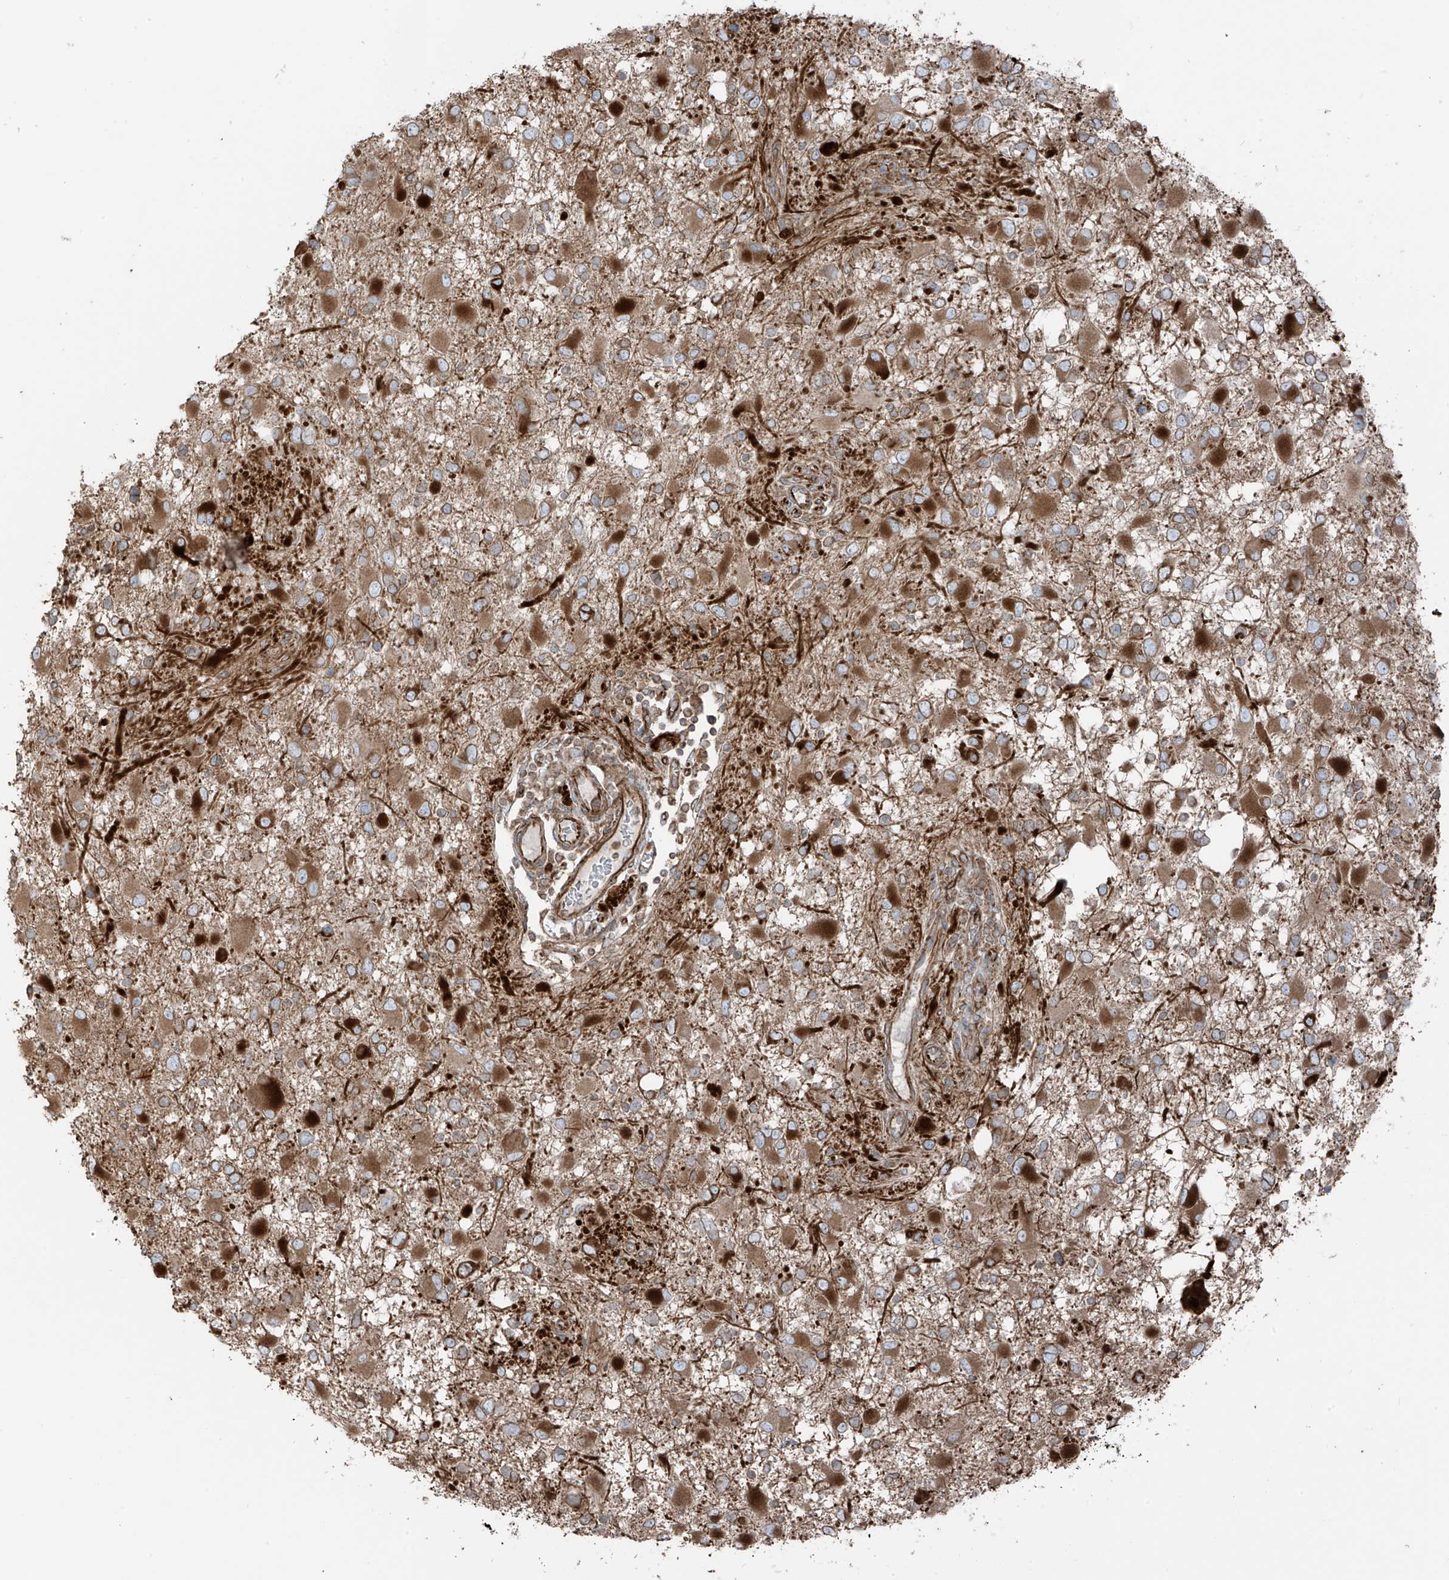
{"staining": {"intensity": "moderate", "quantity": ">75%", "location": "cytoplasmic/membranous"}, "tissue": "glioma", "cell_type": "Tumor cells", "image_type": "cancer", "snomed": [{"axis": "morphology", "description": "Glioma, malignant, High grade"}, {"axis": "topography", "description": "Brain"}], "caption": "The image shows staining of glioma, revealing moderate cytoplasmic/membranous protein staining (brown color) within tumor cells. The staining is performed using DAB brown chromogen to label protein expression. The nuclei are counter-stained blue using hematoxylin.", "gene": "ERLEC1", "patient": {"sex": "male", "age": 53}}